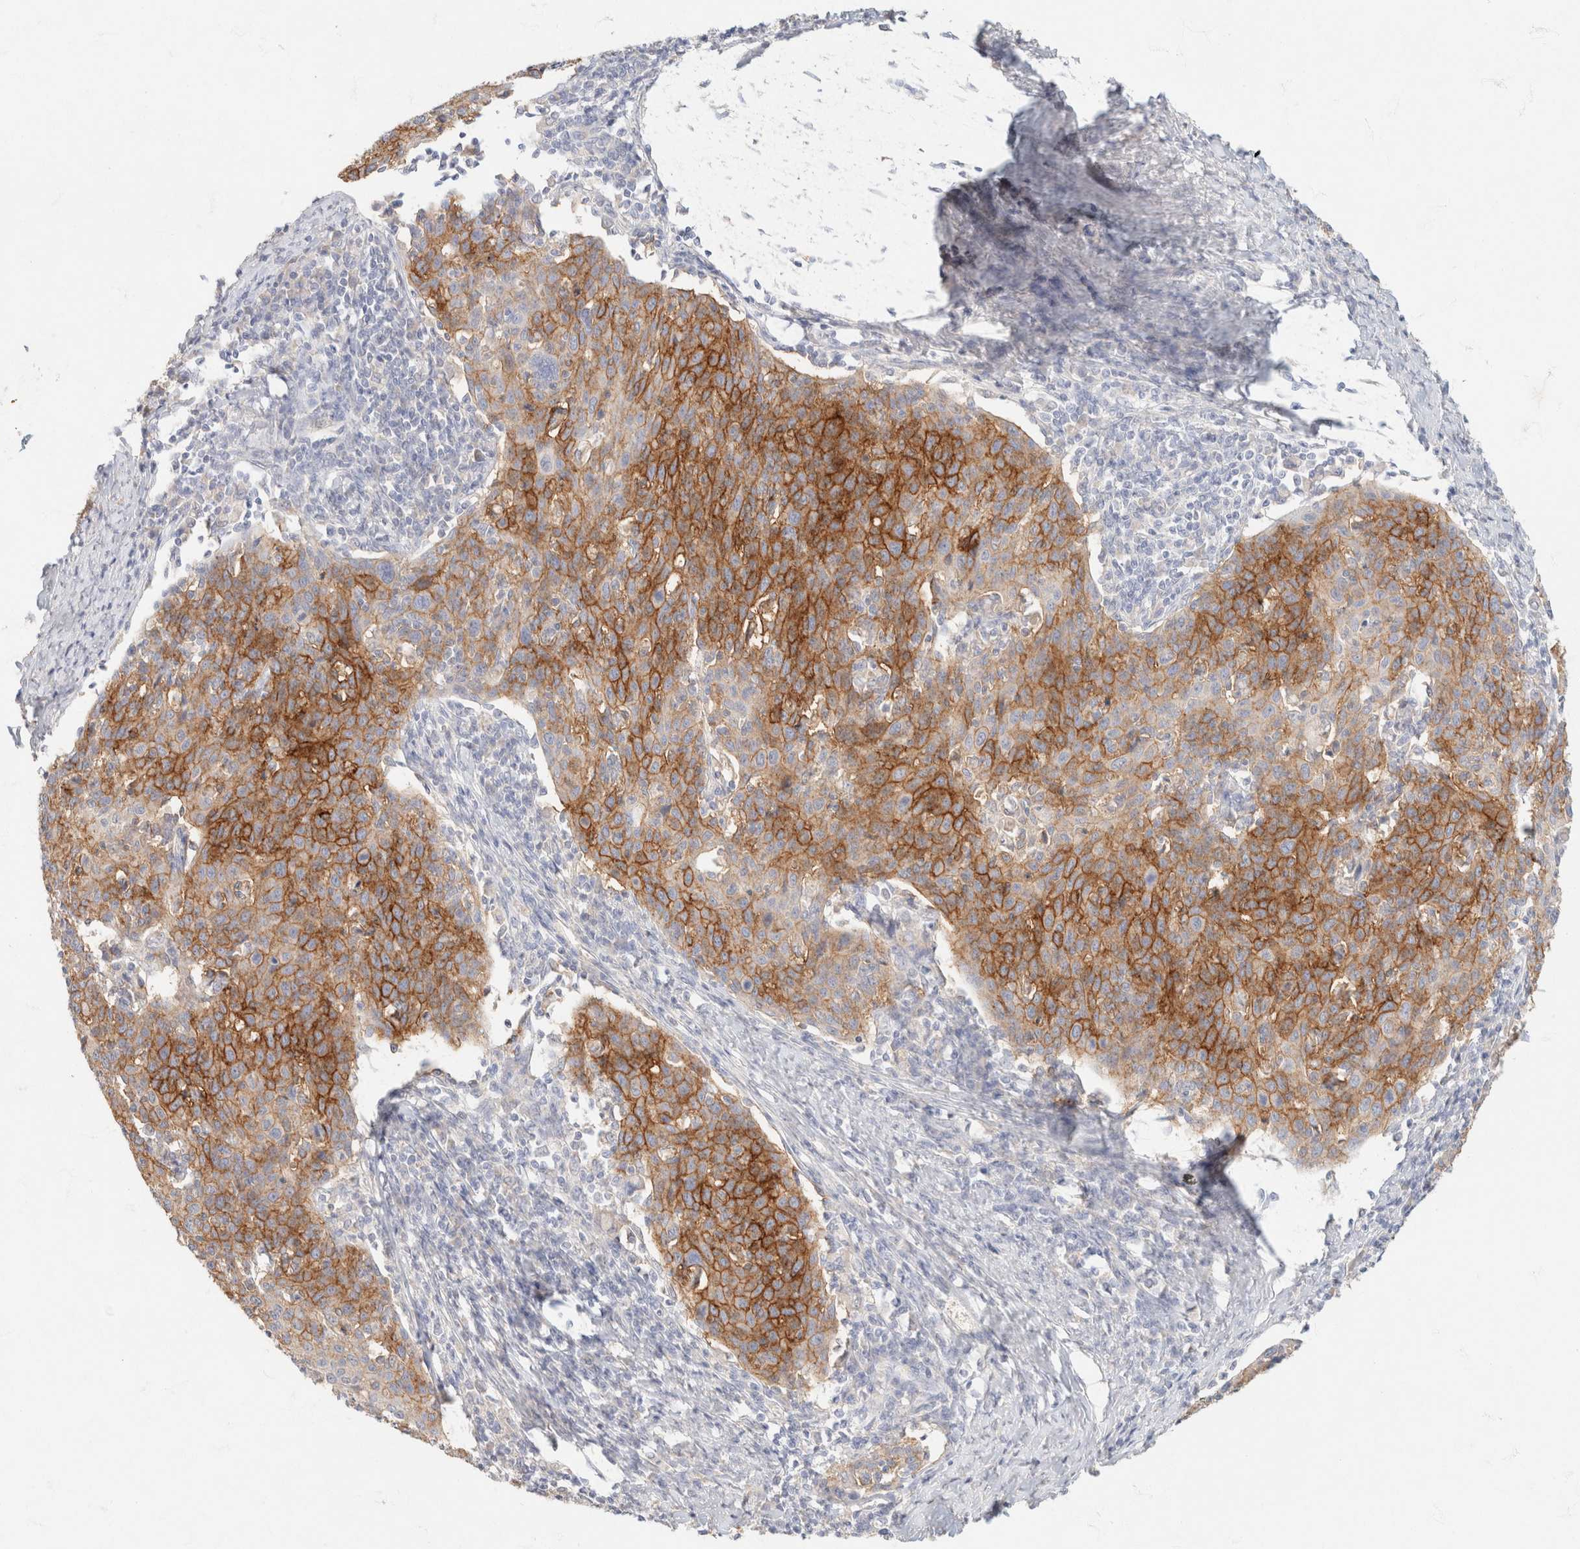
{"staining": {"intensity": "moderate", "quantity": ">75%", "location": "cytoplasmic/membranous"}, "tissue": "cervical cancer", "cell_type": "Tumor cells", "image_type": "cancer", "snomed": [{"axis": "morphology", "description": "Squamous cell carcinoma, NOS"}, {"axis": "topography", "description": "Cervix"}], "caption": "IHC staining of cervical squamous cell carcinoma, which demonstrates medium levels of moderate cytoplasmic/membranous positivity in approximately >75% of tumor cells indicating moderate cytoplasmic/membranous protein positivity. The staining was performed using DAB (3,3'-diaminobenzidine) (brown) for protein detection and nuclei were counterstained in hematoxylin (blue).", "gene": "CA12", "patient": {"sex": "female", "age": 38}}